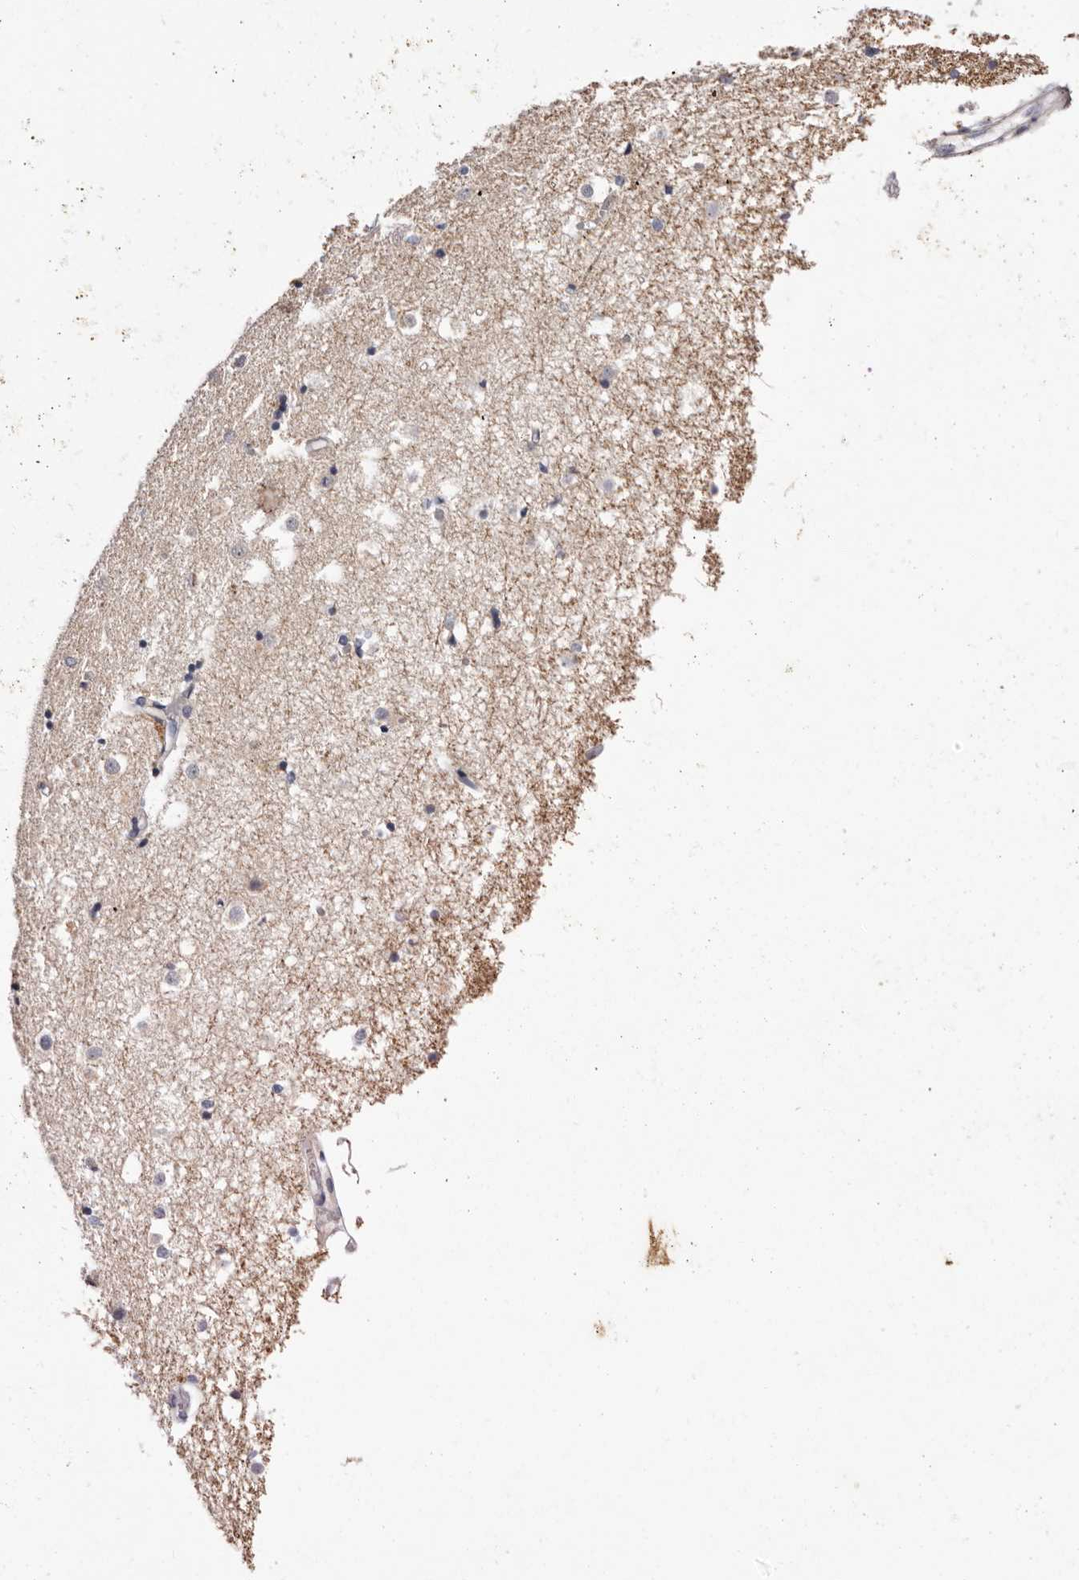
{"staining": {"intensity": "moderate", "quantity": "<25%", "location": "cytoplasmic/membranous"}, "tissue": "caudate", "cell_type": "Glial cells", "image_type": "normal", "snomed": [{"axis": "morphology", "description": "Normal tissue, NOS"}, {"axis": "topography", "description": "Lateral ventricle wall"}], "caption": "Immunohistochemical staining of unremarkable human caudate demonstrates <25% levels of moderate cytoplasmic/membranous protein expression in about <25% of glial cells. The protein is shown in brown color, while the nuclei are stained blue.", "gene": "S1PR5", "patient": {"sex": "male", "age": 45}}